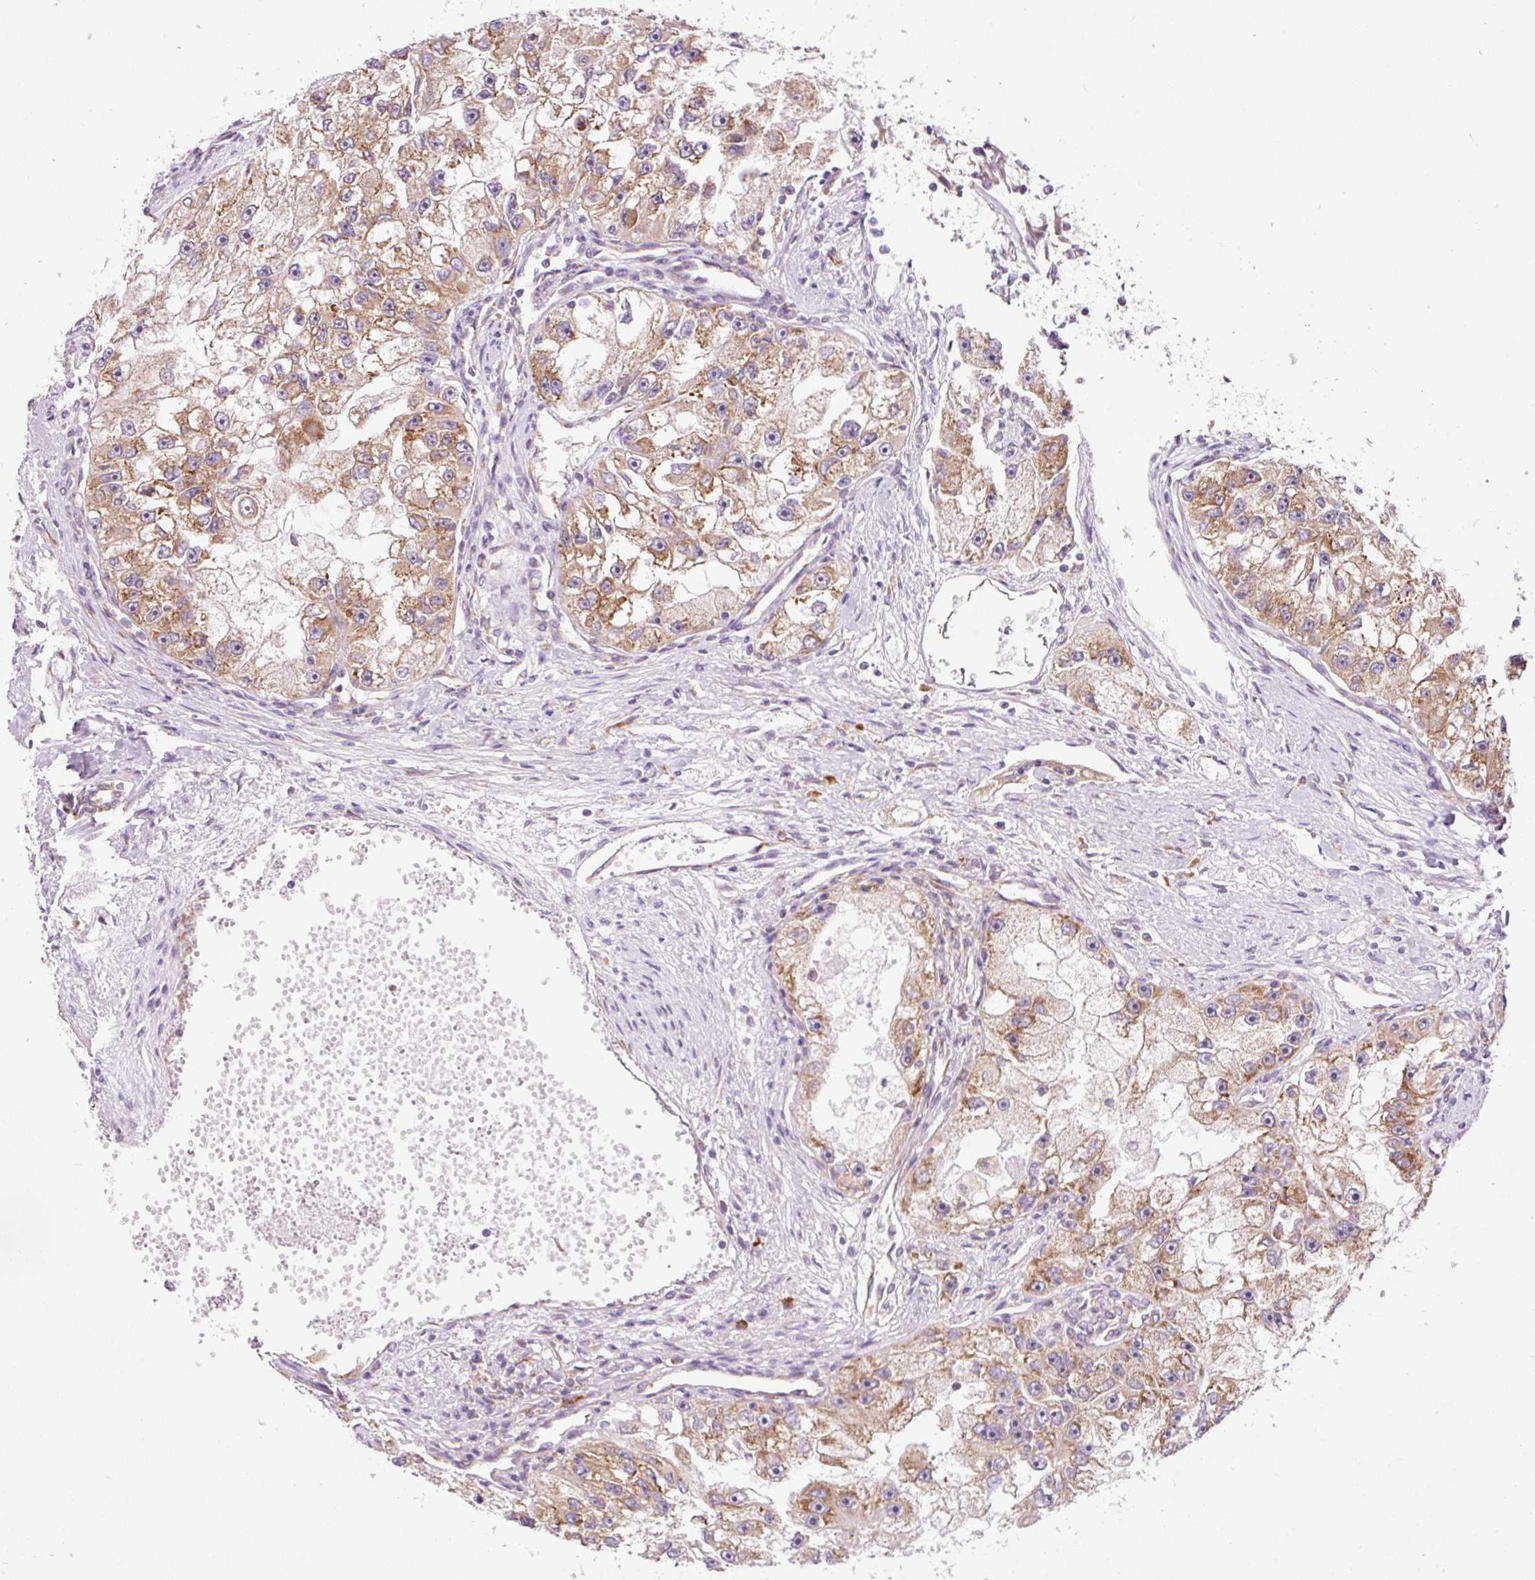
{"staining": {"intensity": "moderate", "quantity": ">75%", "location": "cytoplasmic/membranous"}, "tissue": "renal cancer", "cell_type": "Tumor cells", "image_type": "cancer", "snomed": [{"axis": "morphology", "description": "Adenocarcinoma, NOS"}, {"axis": "topography", "description": "Kidney"}], "caption": "Renal cancer stained with a brown dye shows moderate cytoplasmic/membranous positive expression in approximately >75% of tumor cells.", "gene": "RPL41", "patient": {"sex": "male", "age": 63}}